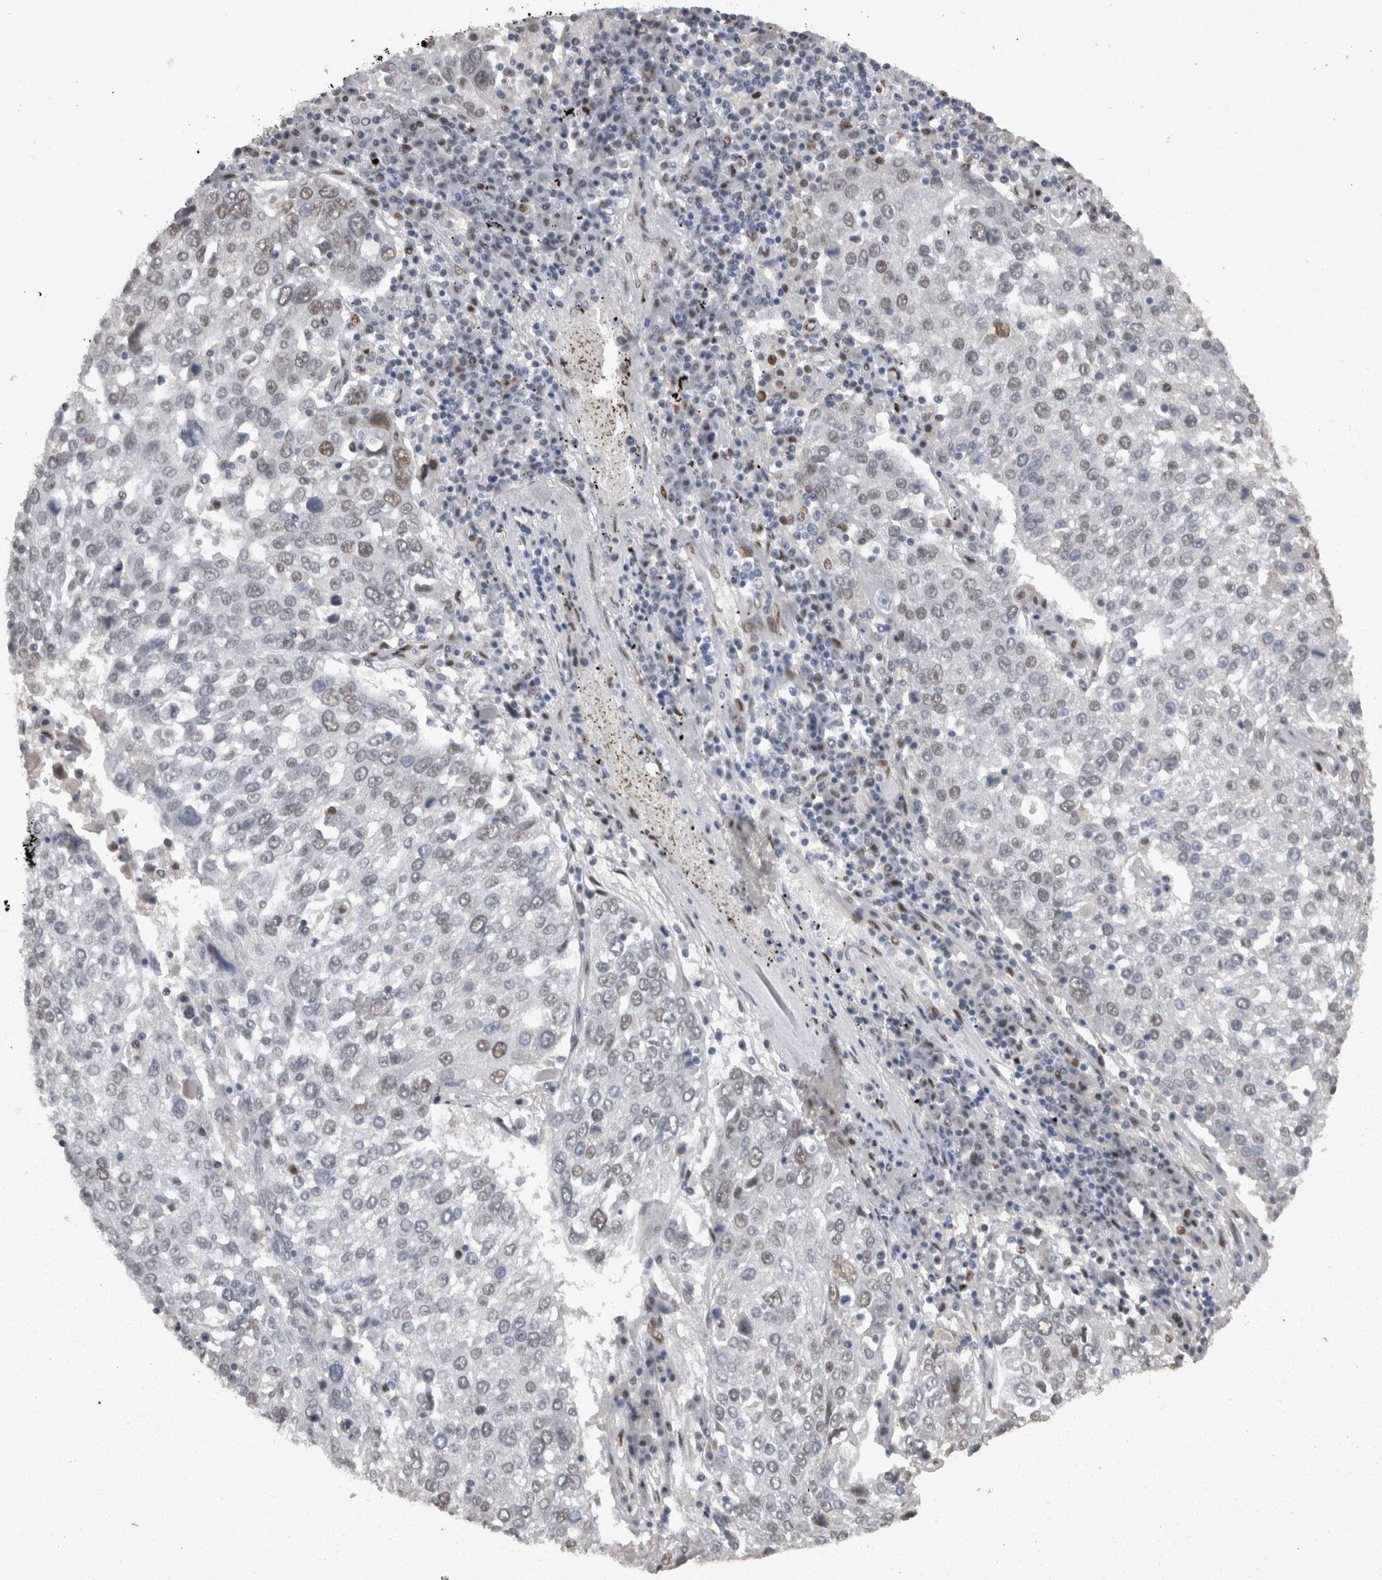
{"staining": {"intensity": "negative", "quantity": "none", "location": "none"}, "tissue": "lung cancer", "cell_type": "Tumor cells", "image_type": "cancer", "snomed": [{"axis": "morphology", "description": "Squamous cell carcinoma, NOS"}, {"axis": "topography", "description": "Lung"}], "caption": "DAB immunohistochemical staining of human squamous cell carcinoma (lung) shows no significant expression in tumor cells.", "gene": "C1orf54", "patient": {"sex": "male", "age": 65}}